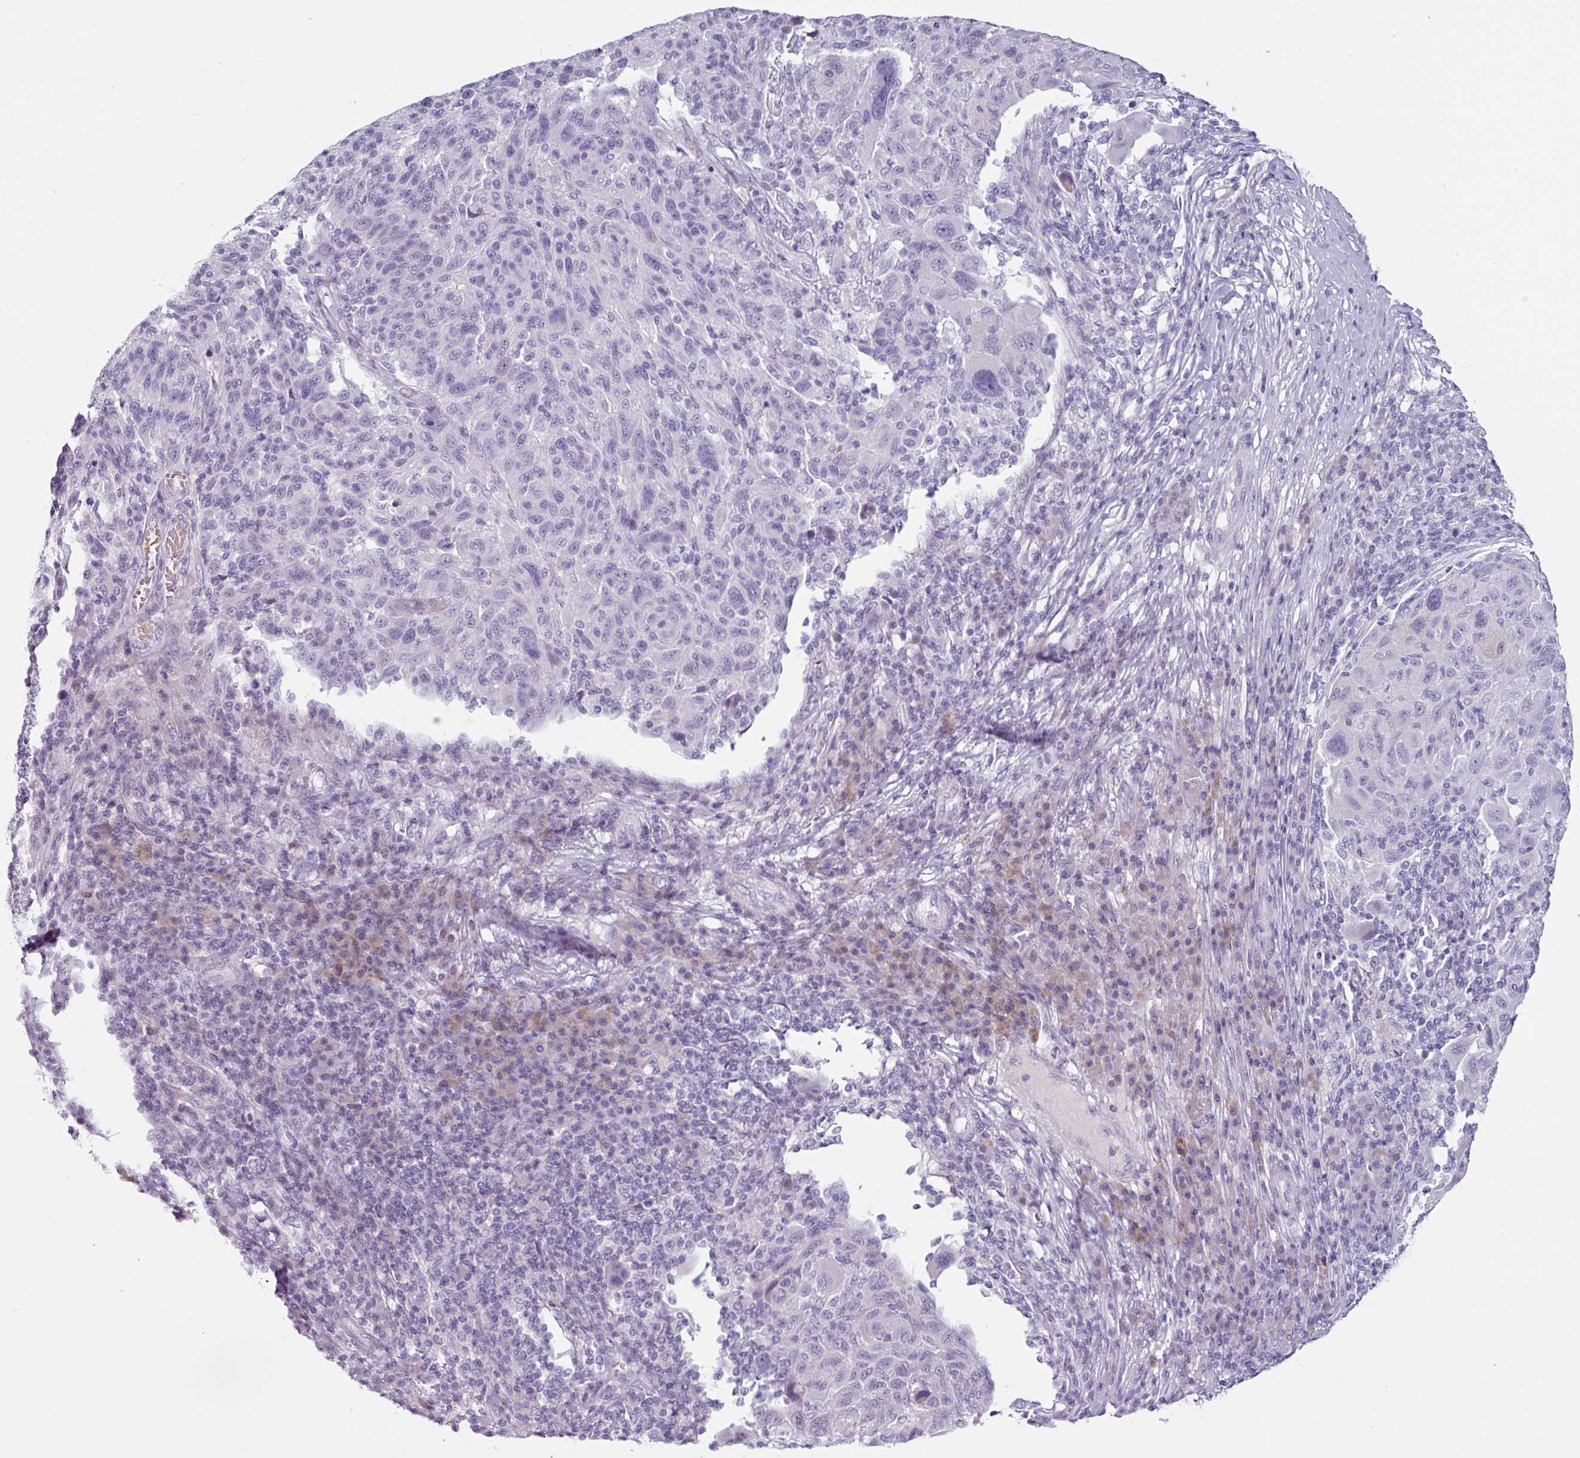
{"staining": {"intensity": "negative", "quantity": "none", "location": "none"}, "tissue": "melanoma", "cell_type": "Tumor cells", "image_type": "cancer", "snomed": [{"axis": "morphology", "description": "Malignant melanoma, NOS"}, {"axis": "topography", "description": "Skin"}], "caption": "Immunohistochemistry of melanoma displays no positivity in tumor cells.", "gene": "CLCA1", "patient": {"sex": "male", "age": 53}}